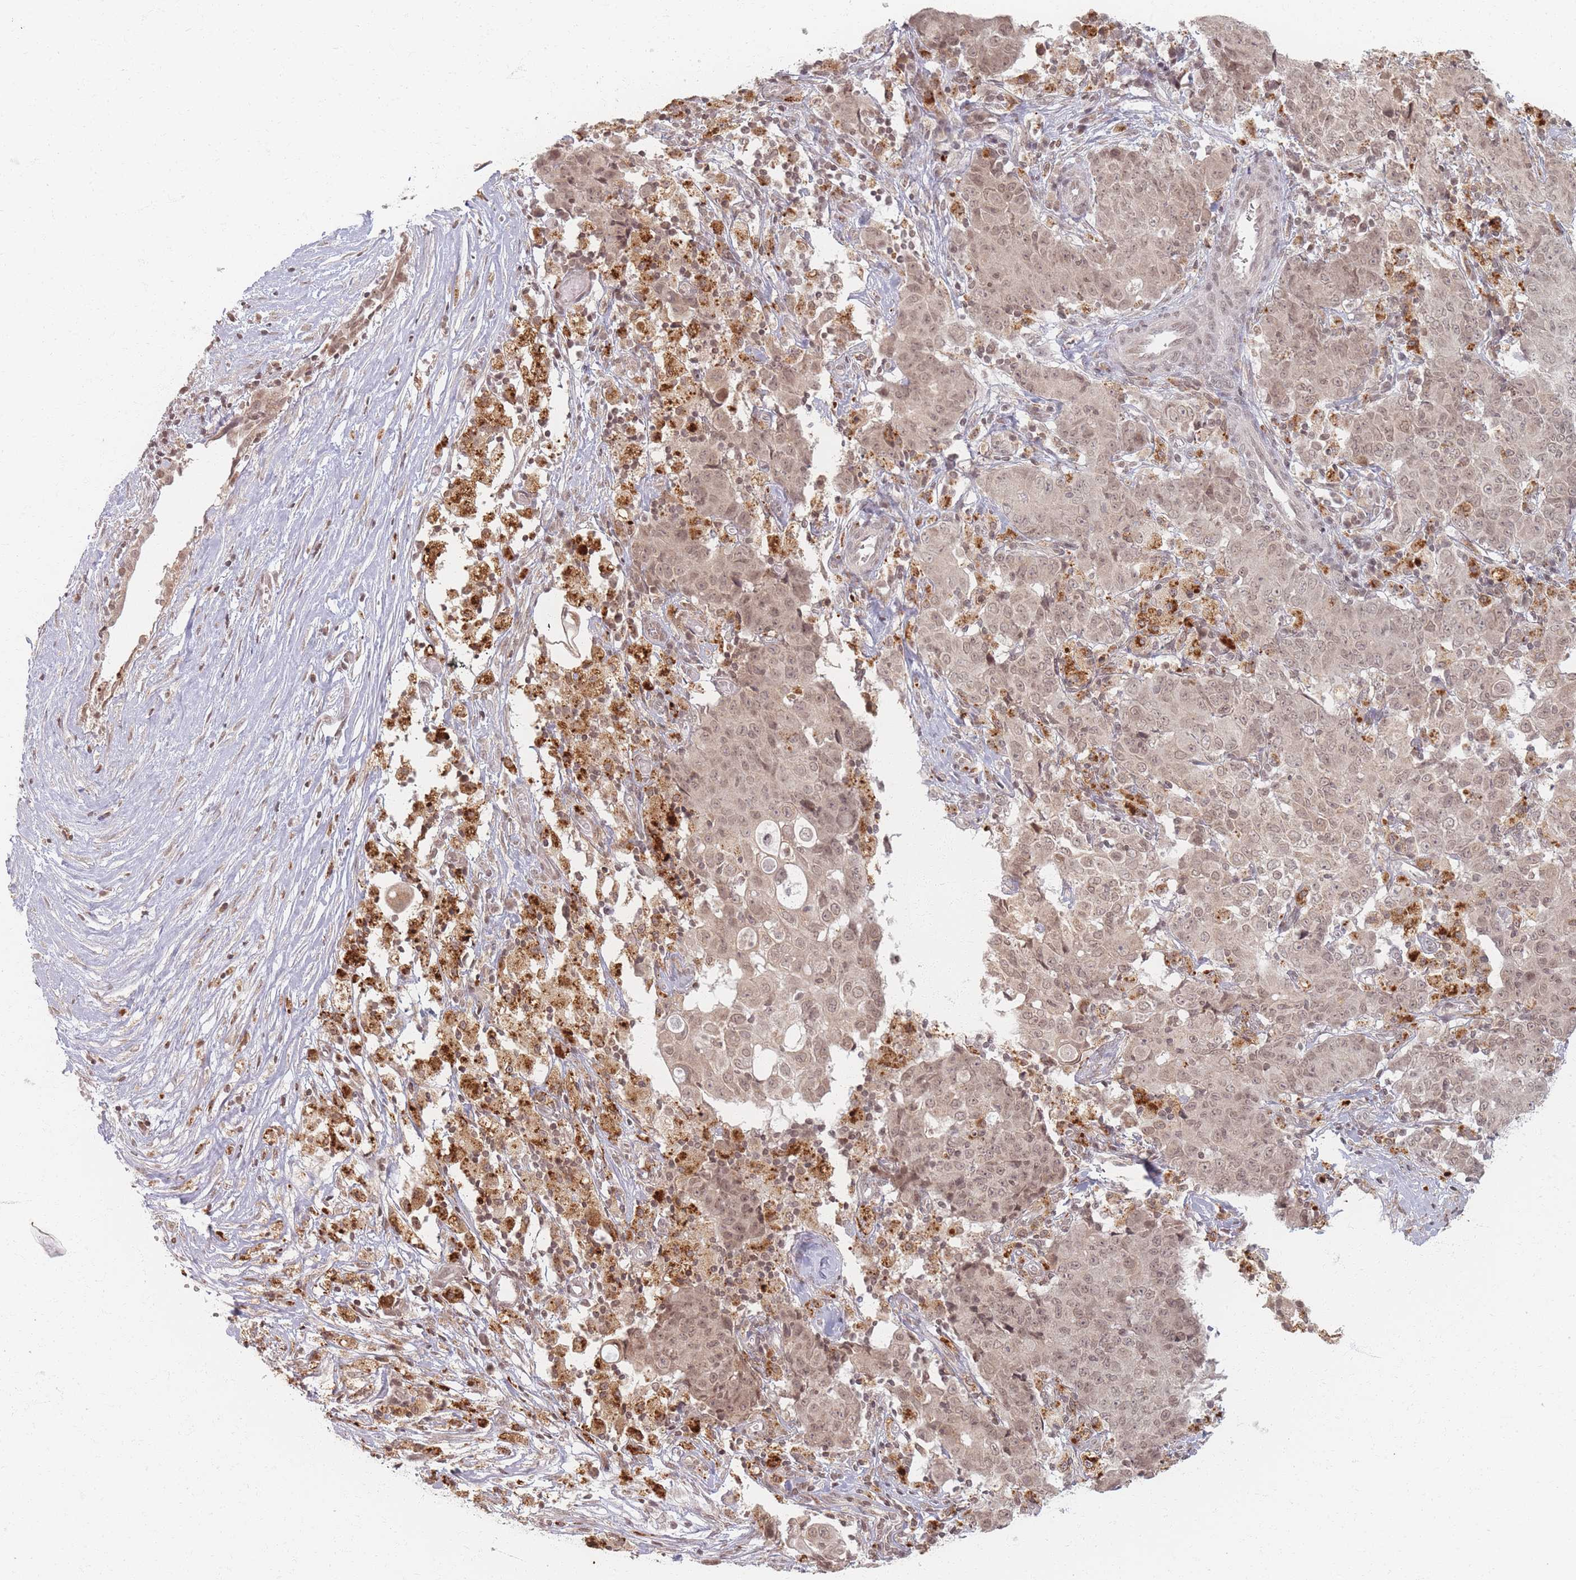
{"staining": {"intensity": "weak", "quantity": ">75%", "location": "cytoplasmic/membranous,nuclear"}, "tissue": "ovarian cancer", "cell_type": "Tumor cells", "image_type": "cancer", "snomed": [{"axis": "morphology", "description": "Carcinoma, endometroid"}, {"axis": "topography", "description": "Ovary"}], "caption": "Ovarian cancer stained for a protein (brown) exhibits weak cytoplasmic/membranous and nuclear positive staining in approximately >75% of tumor cells.", "gene": "SPATA45", "patient": {"sex": "female", "age": 42}}